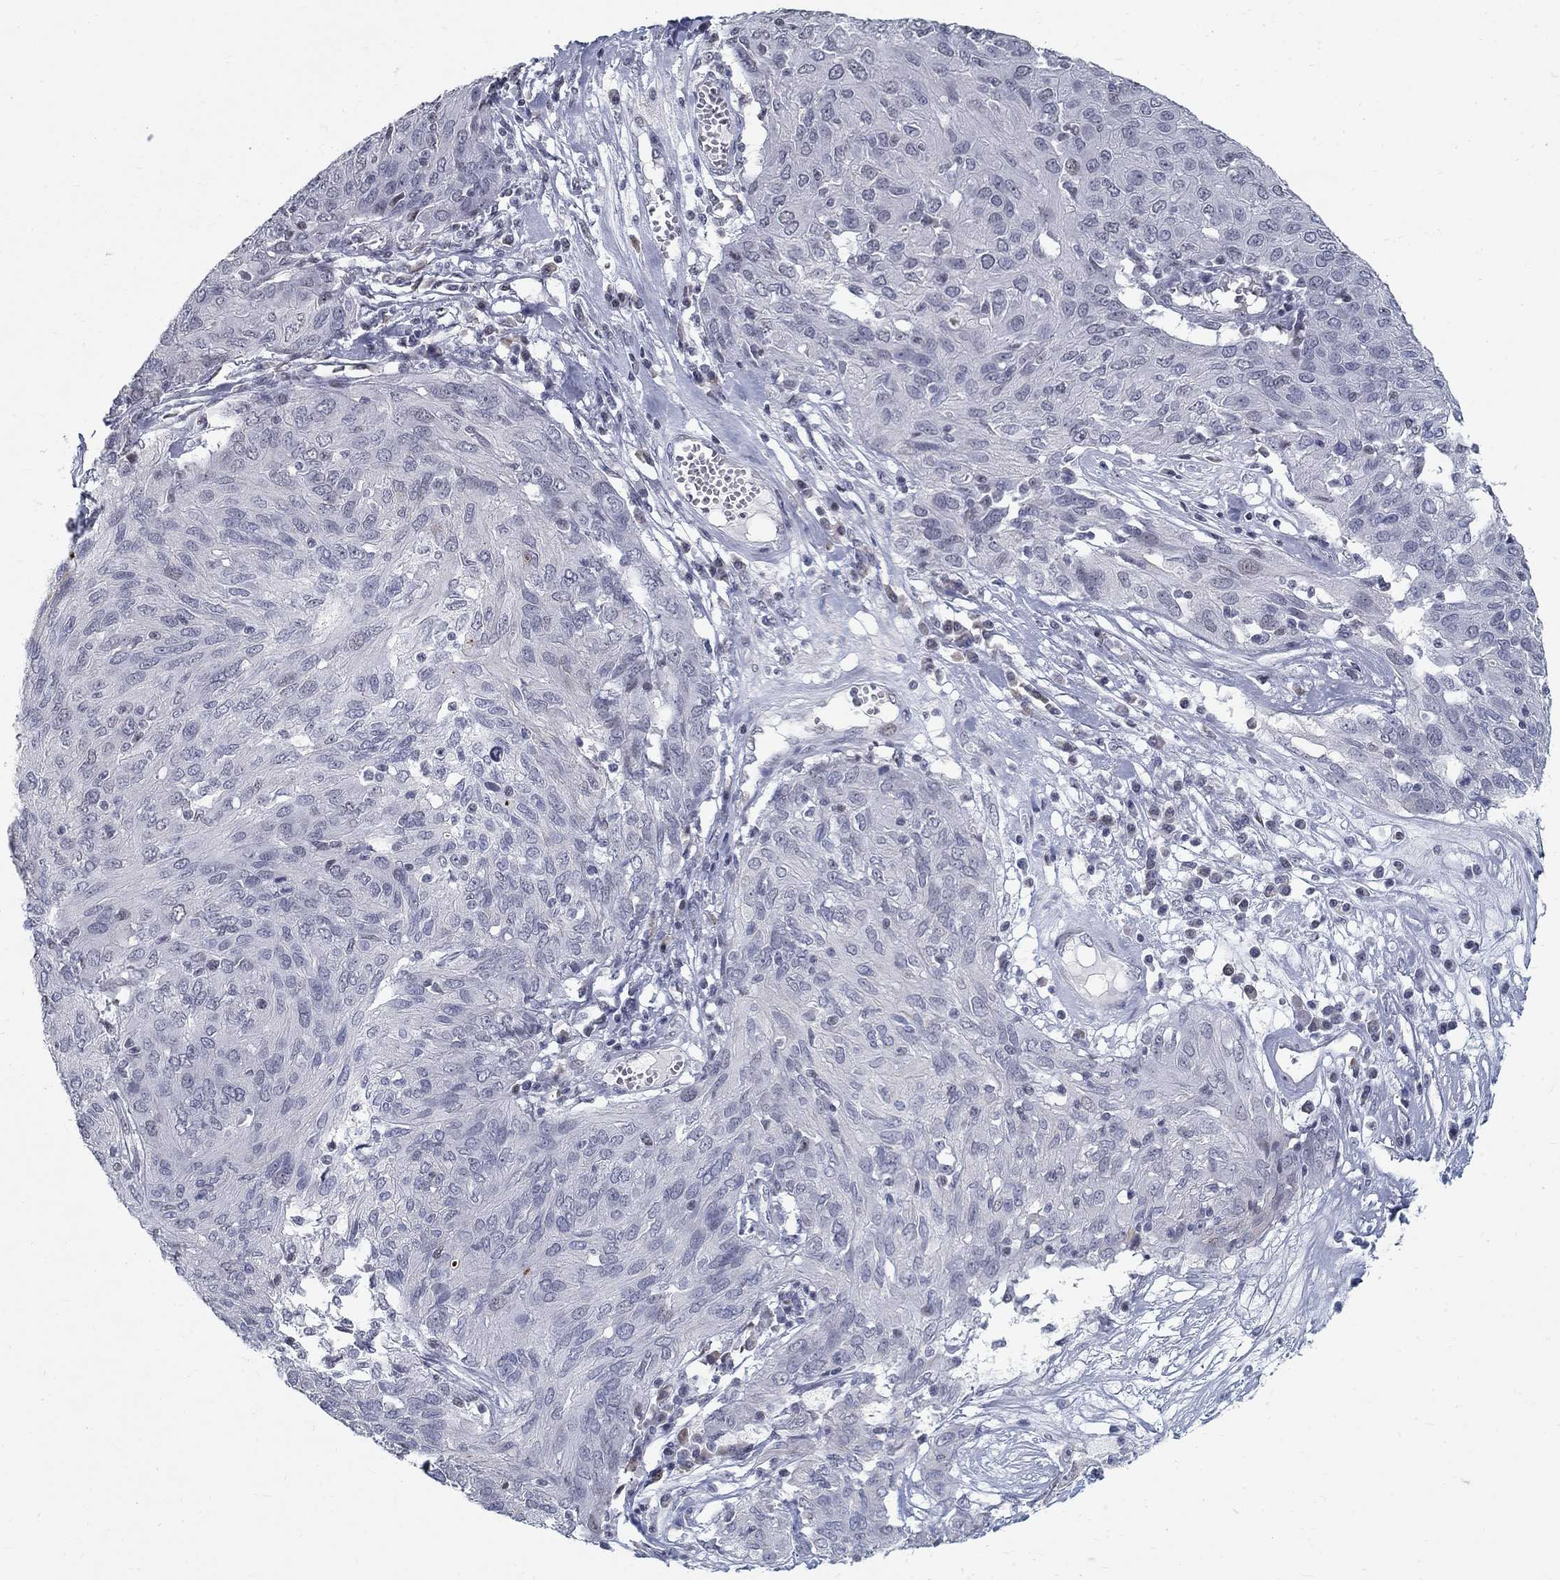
{"staining": {"intensity": "negative", "quantity": "none", "location": "none"}, "tissue": "ovarian cancer", "cell_type": "Tumor cells", "image_type": "cancer", "snomed": [{"axis": "morphology", "description": "Carcinoma, endometroid"}, {"axis": "topography", "description": "Ovary"}], "caption": "This is an immunohistochemistry (IHC) histopathology image of ovarian cancer (endometroid carcinoma). There is no staining in tumor cells.", "gene": "BHLHE22", "patient": {"sex": "female", "age": 50}}